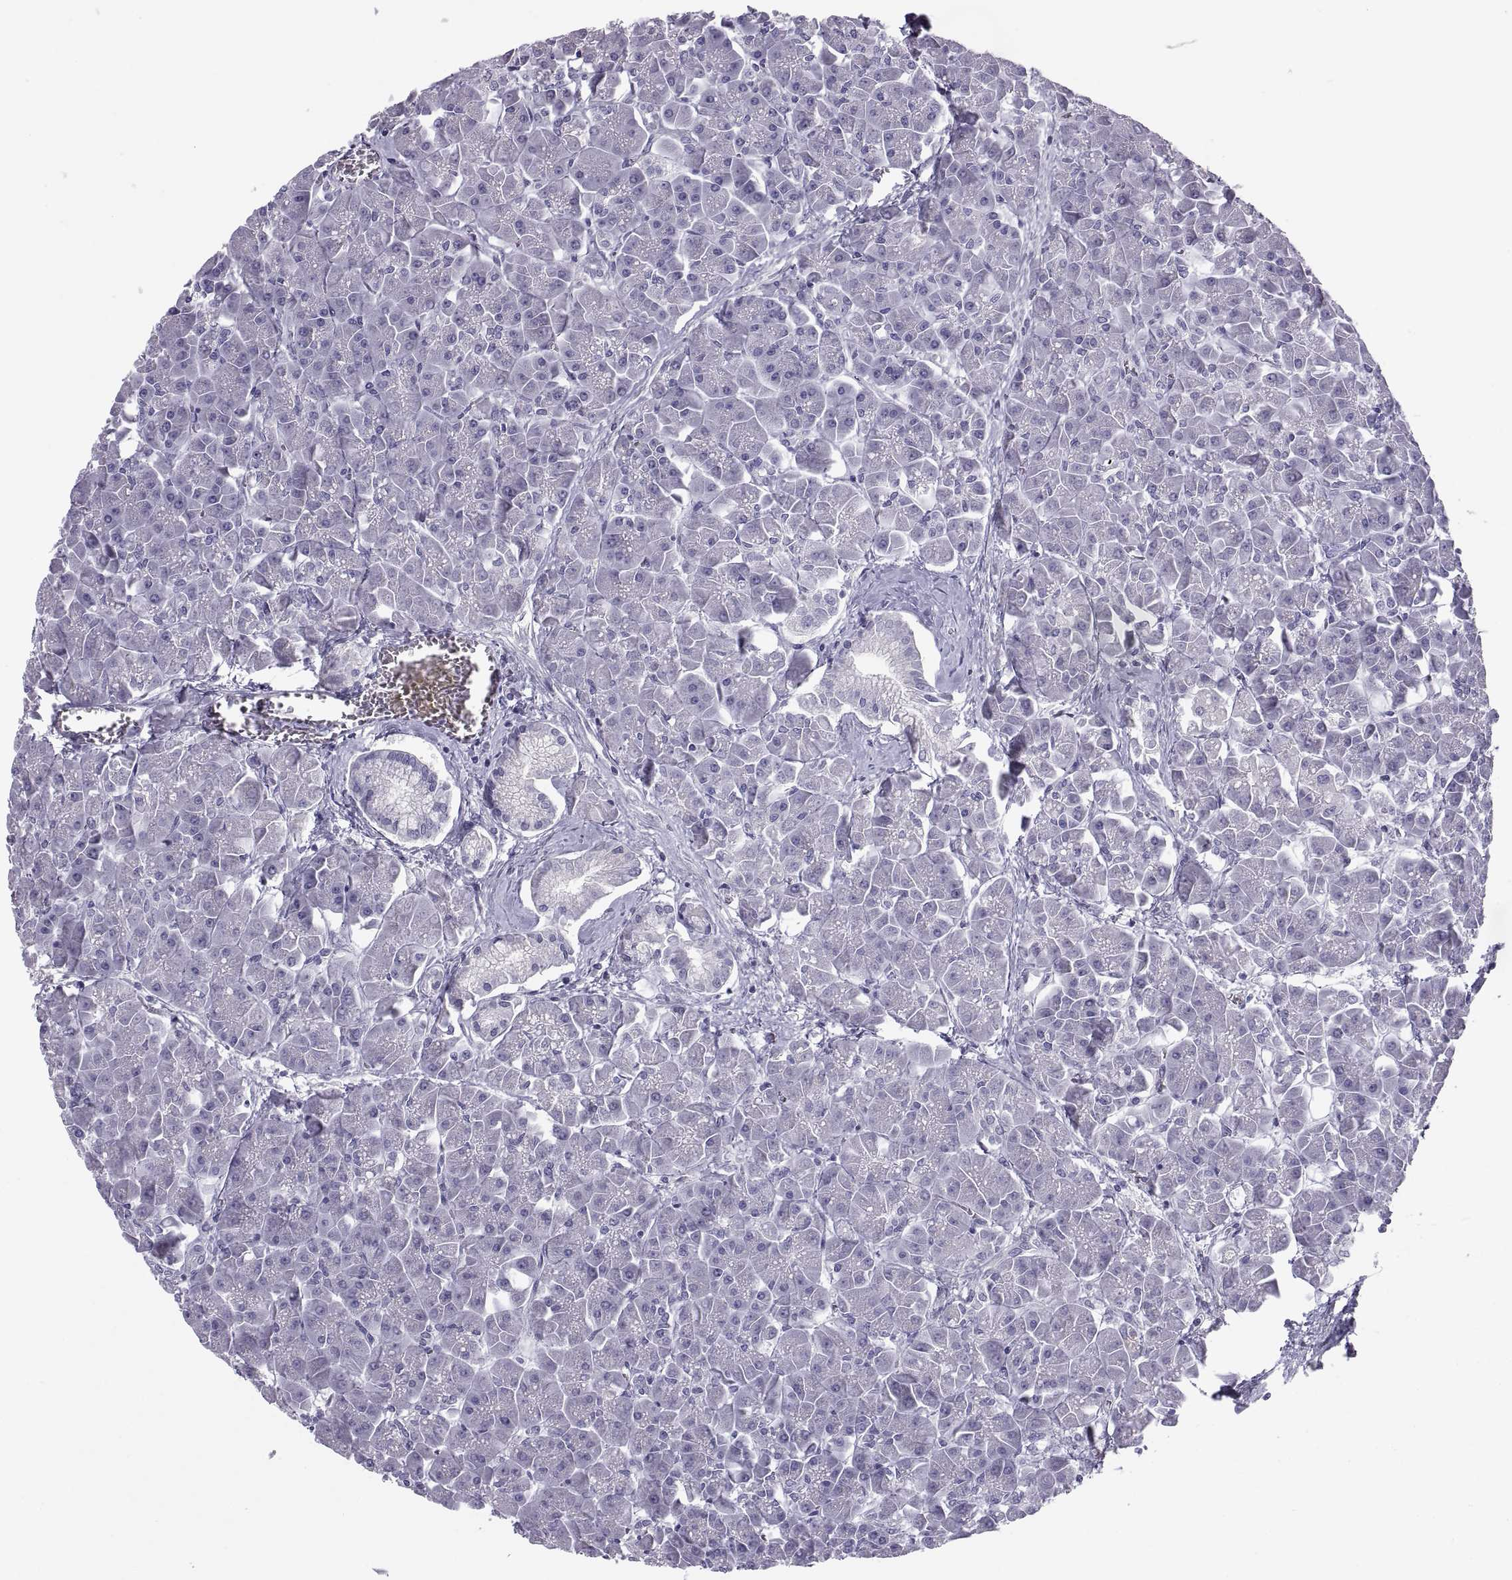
{"staining": {"intensity": "negative", "quantity": "none", "location": "none"}, "tissue": "pancreas", "cell_type": "Exocrine glandular cells", "image_type": "normal", "snomed": [{"axis": "morphology", "description": "Normal tissue, NOS"}, {"axis": "topography", "description": "Pancreas"}], "caption": "IHC photomicrograph of unremarkable pancreas stained for a protein (brown), which exhibits no positivity in exocrine glandular cells. (DAB (3,3'-diaminobenzidine) immunohistochemistry with hematoxylin counter stain).", "gene": "PAX2", "patient": {"sex": "male", "age": 70}}